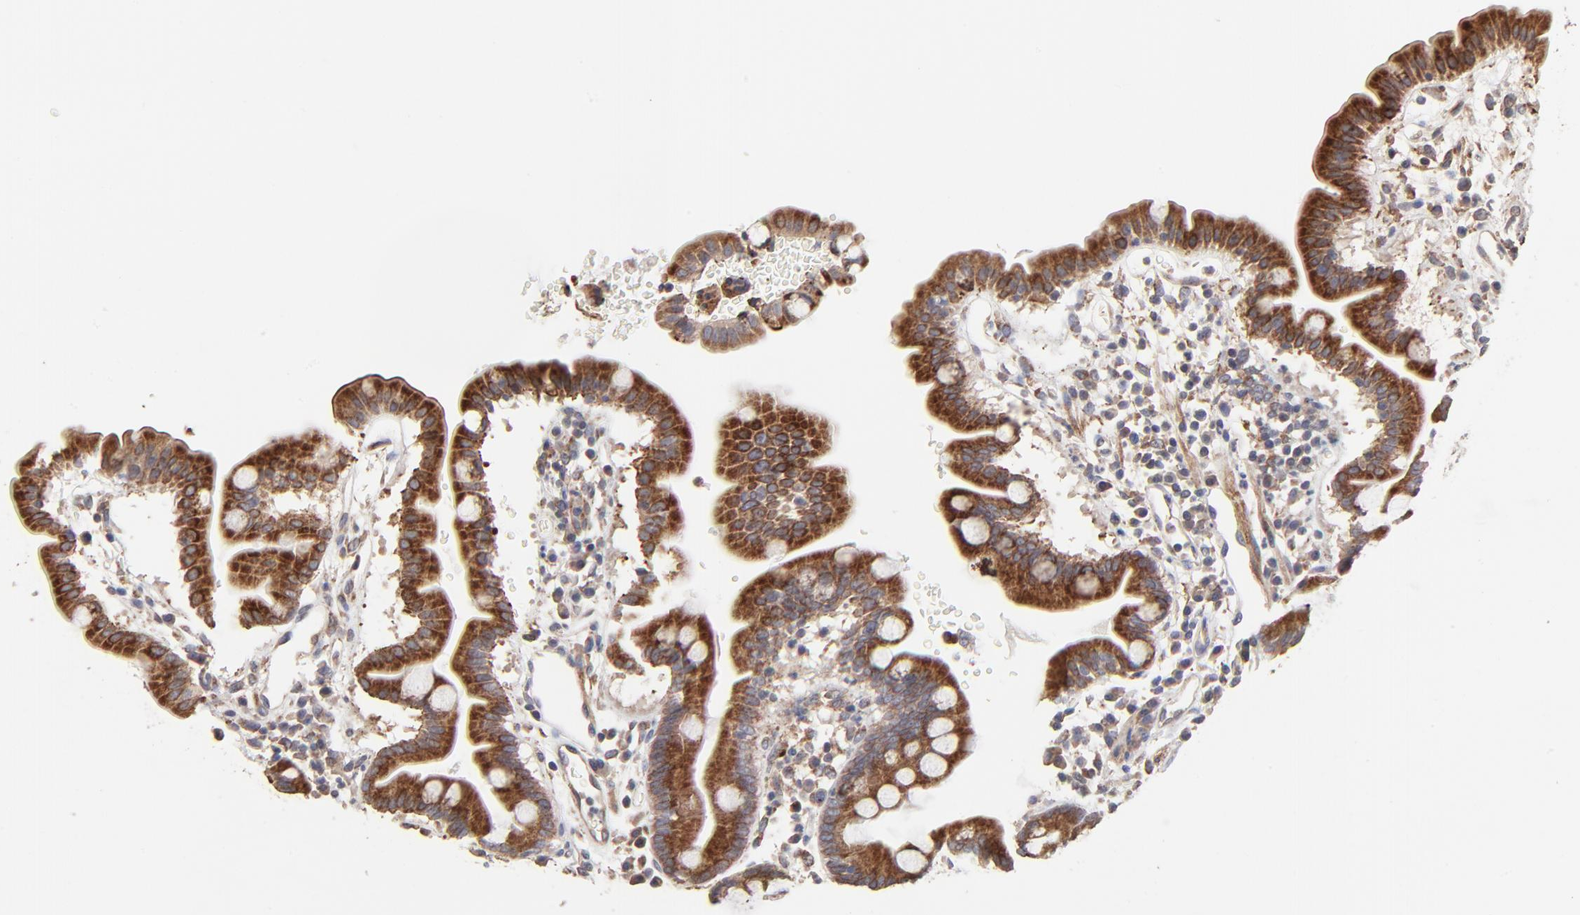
{"staining": {"intensity": "strong", "quantity": ">75%", "location": "cytoplasmic/membranous"}, "tissue": "duodenum", "cell_type": "Glandular cells", "image_type": "normal", "snomed": [{"axis": "morphology", "description": "Normal tissue, NOS"}, {"axis": "topography", "description": "Duodenum"}], "caption": "This micrograph reveals immunohistochemistry (IHC) staining of unremarkable duodenum, with high strong cytoplasmic/membranous expression in approximately >75% of glandular cells.", "gene": "ELP2", "patient": {"sex": "male", "age": 50}}